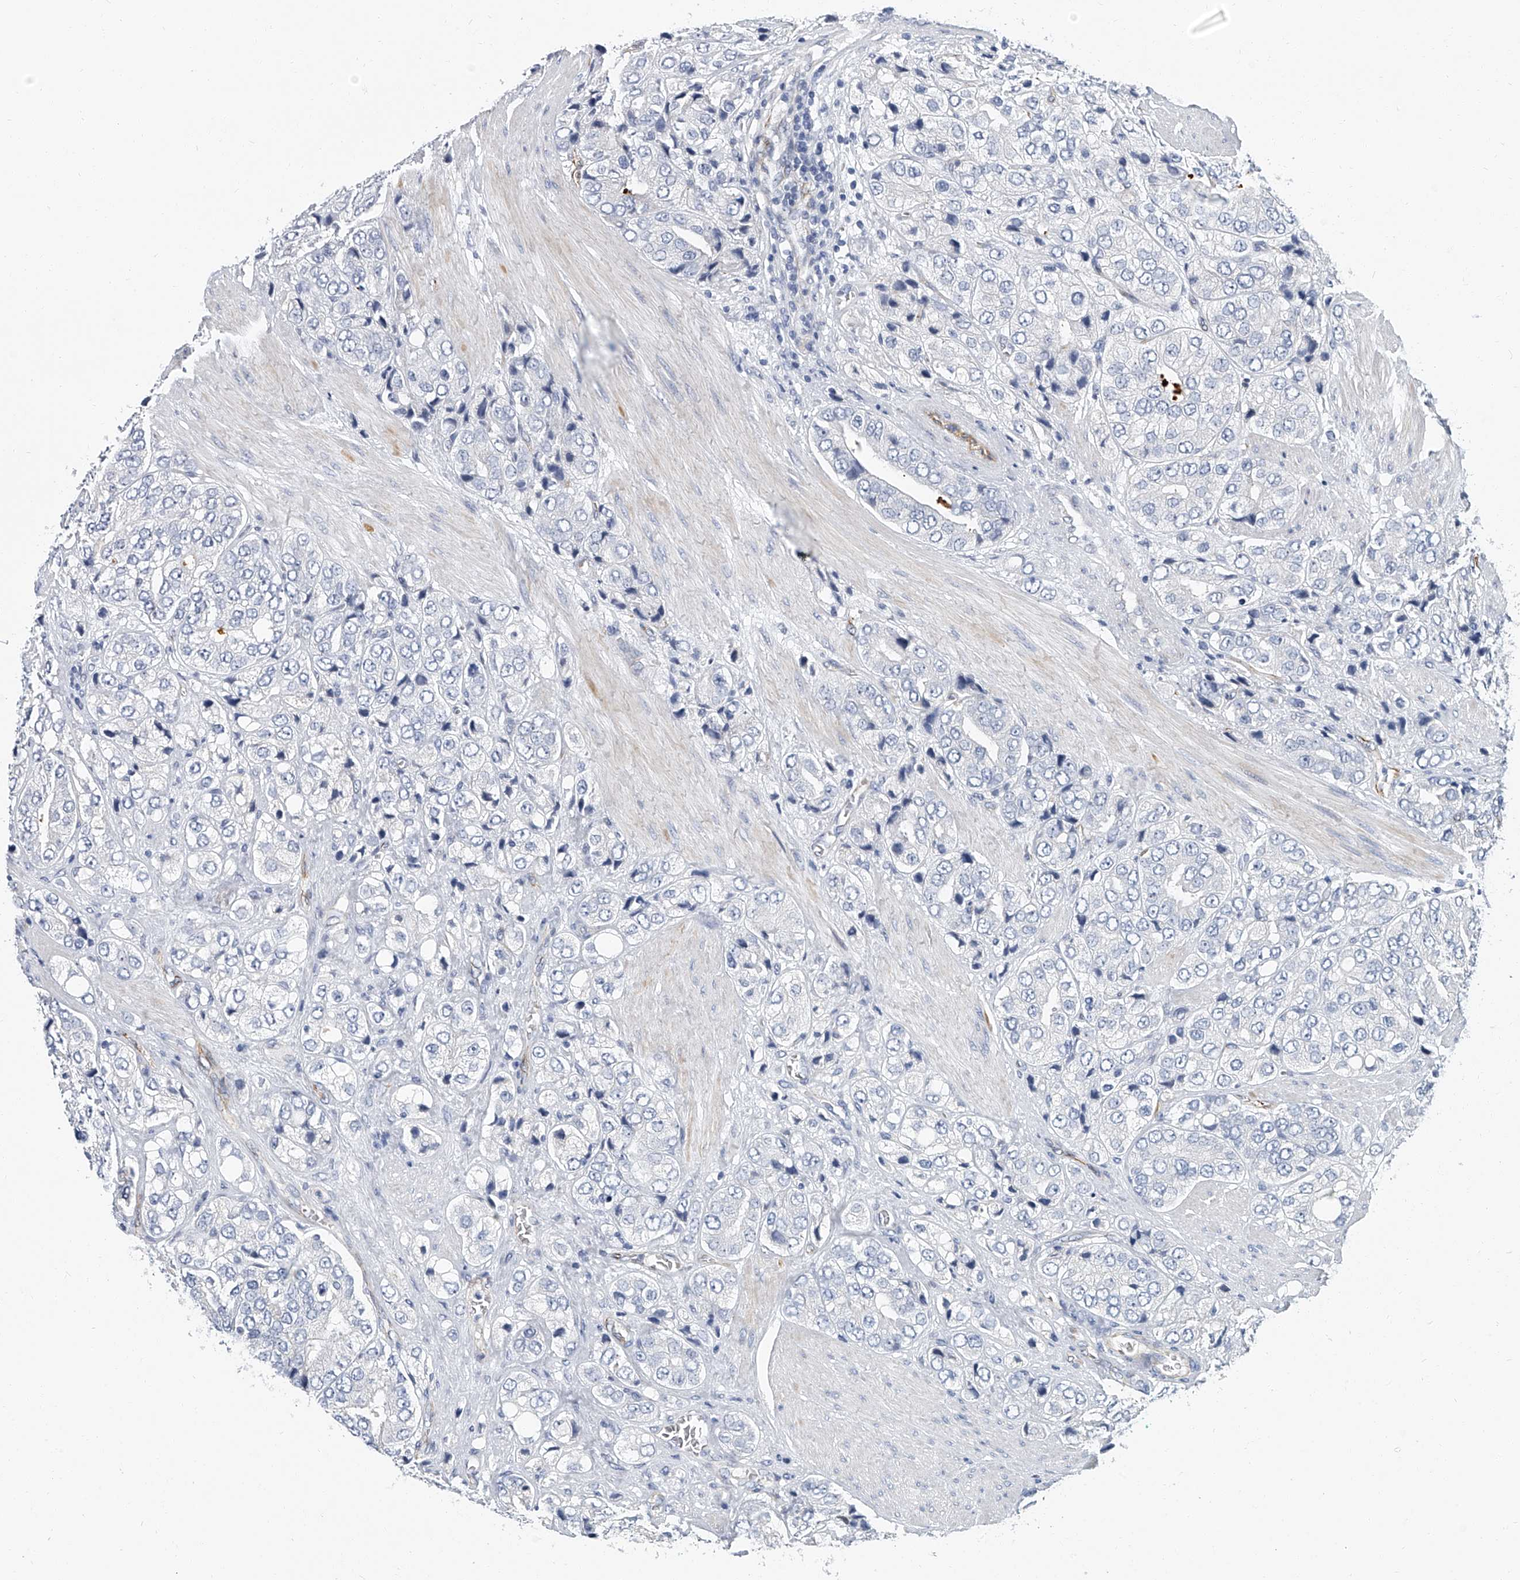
{"staining": {"intensity": "negative", "quantity": "none", "location": "none"}, "tissue": "prostate cancer", "cell_type": "Tumor cells", "image_type": "cancer", "snomed": [{"axis": "morphology", "description": "Adenocarcinoma, High grade"}, {"axis": "topography", "description": "Prostate"}], "caption": "Micrograph shows no protein positivity in tumor cells of high-grade adenocarcinoma (prostate) tissue. The staining is performed using DAB (3,3'-diaminobenzidine) brown chromogen with nuclei counter-stained in using hematoxylin.", "gene": "KIRREL1", "patient": {"sex": "male", "age": 50}}